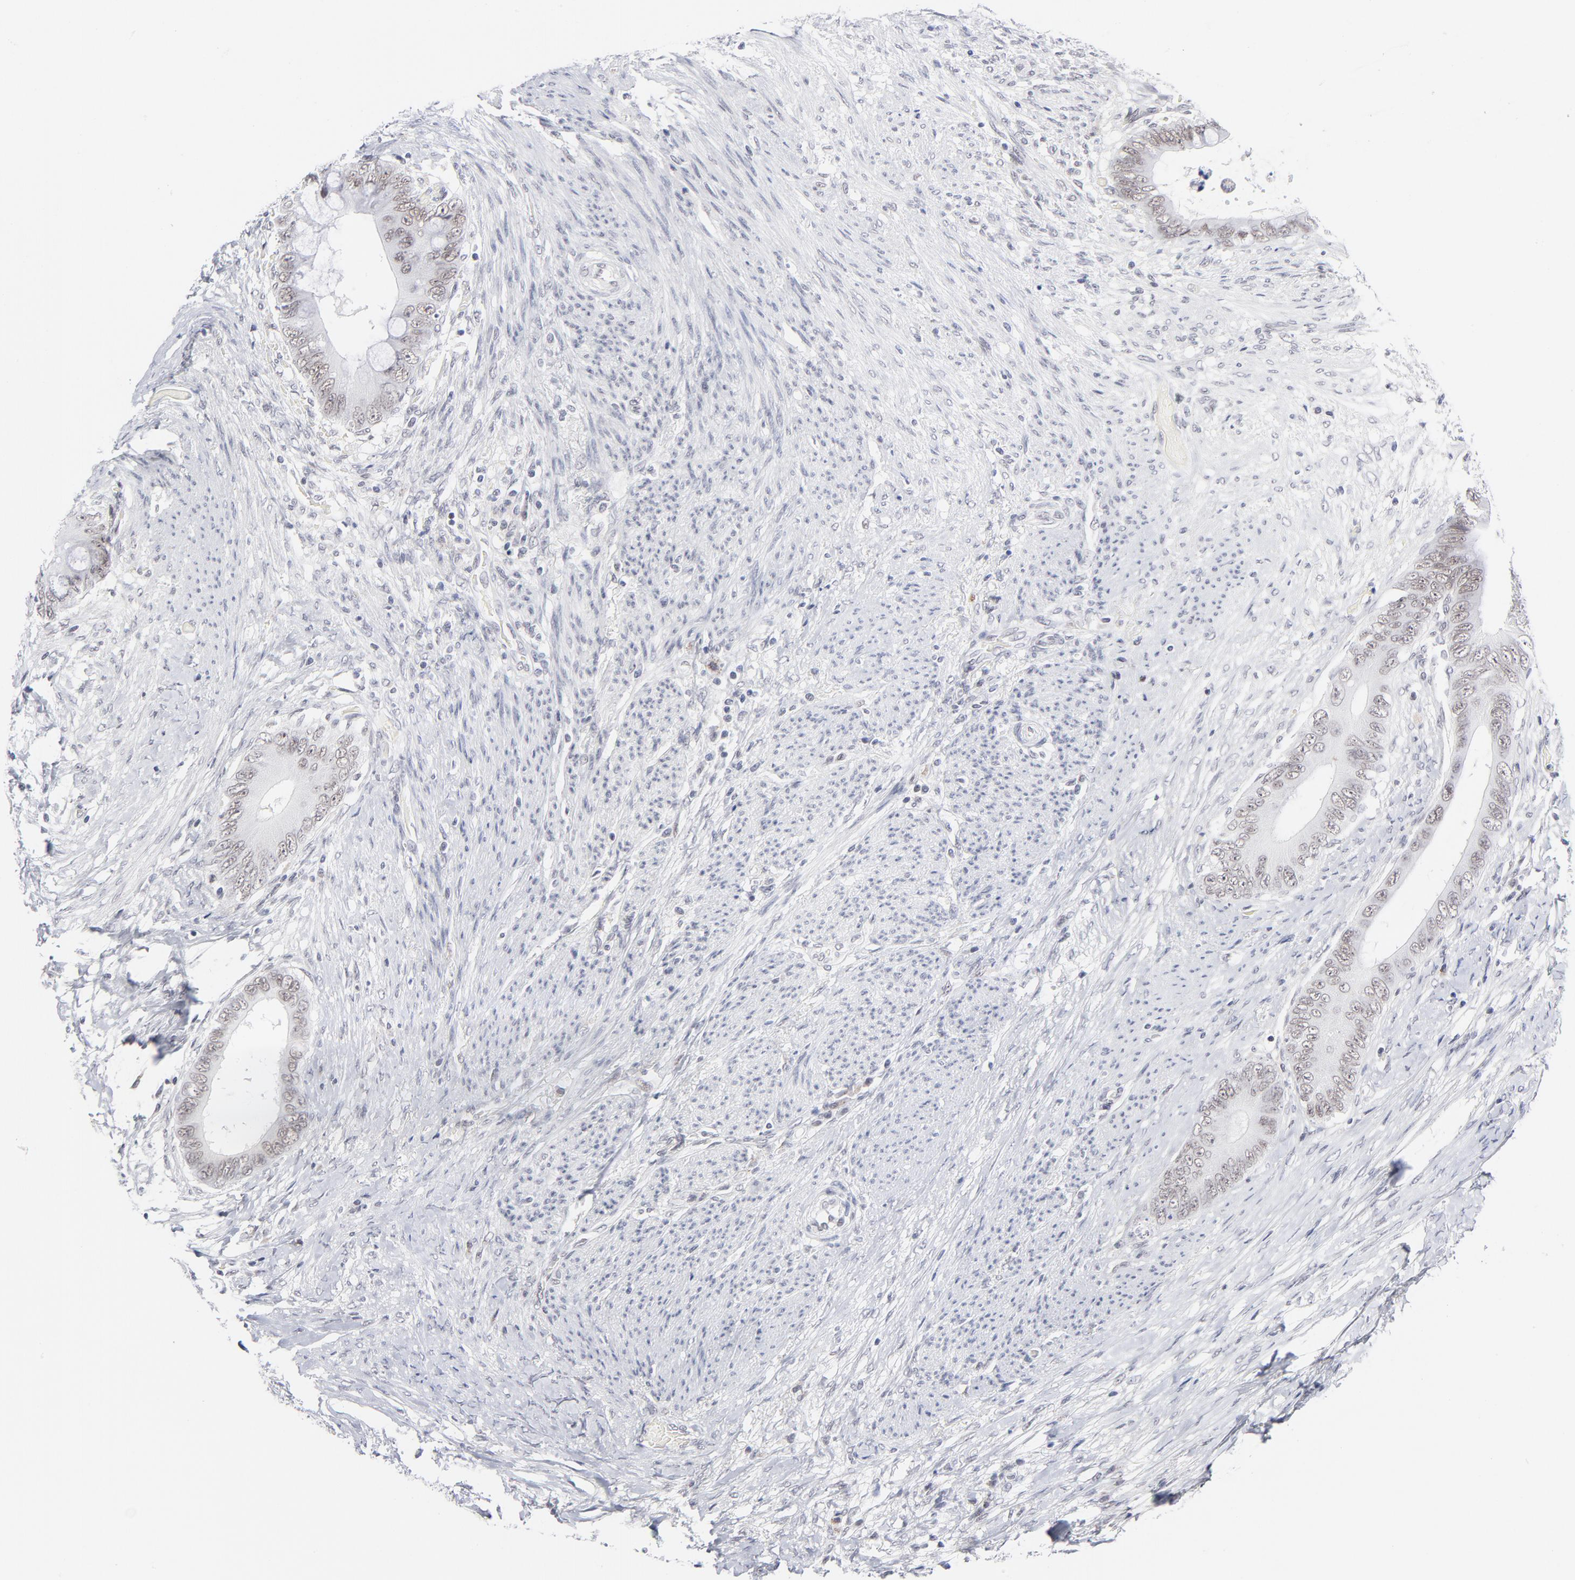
{"staining": {"intensity": "weak", "quantity": ">75%", "location": "nuclear"}, "tissue": "colorectal cancer", "cell_type": "Tumor cells", "image_type": "cancer", "snomed": [{"axis": "morphology", "description": "Normal tissue, NOS"}, {"axis": "morphology", "description": "Adenocarcinoma, NOS"}, {"axis": "topography", "description": "Rectum"}, {"axis": "topography", "description": "Peripheral nerve tissue"}], "caption": "A high-resolution photomicrograph shows IHC staining of colorectal cancer, which displays weak nuclear expression in about >75% of tumor cells.", "gene": "BAP1", "patient": {"sex": "female", "age": 77}}